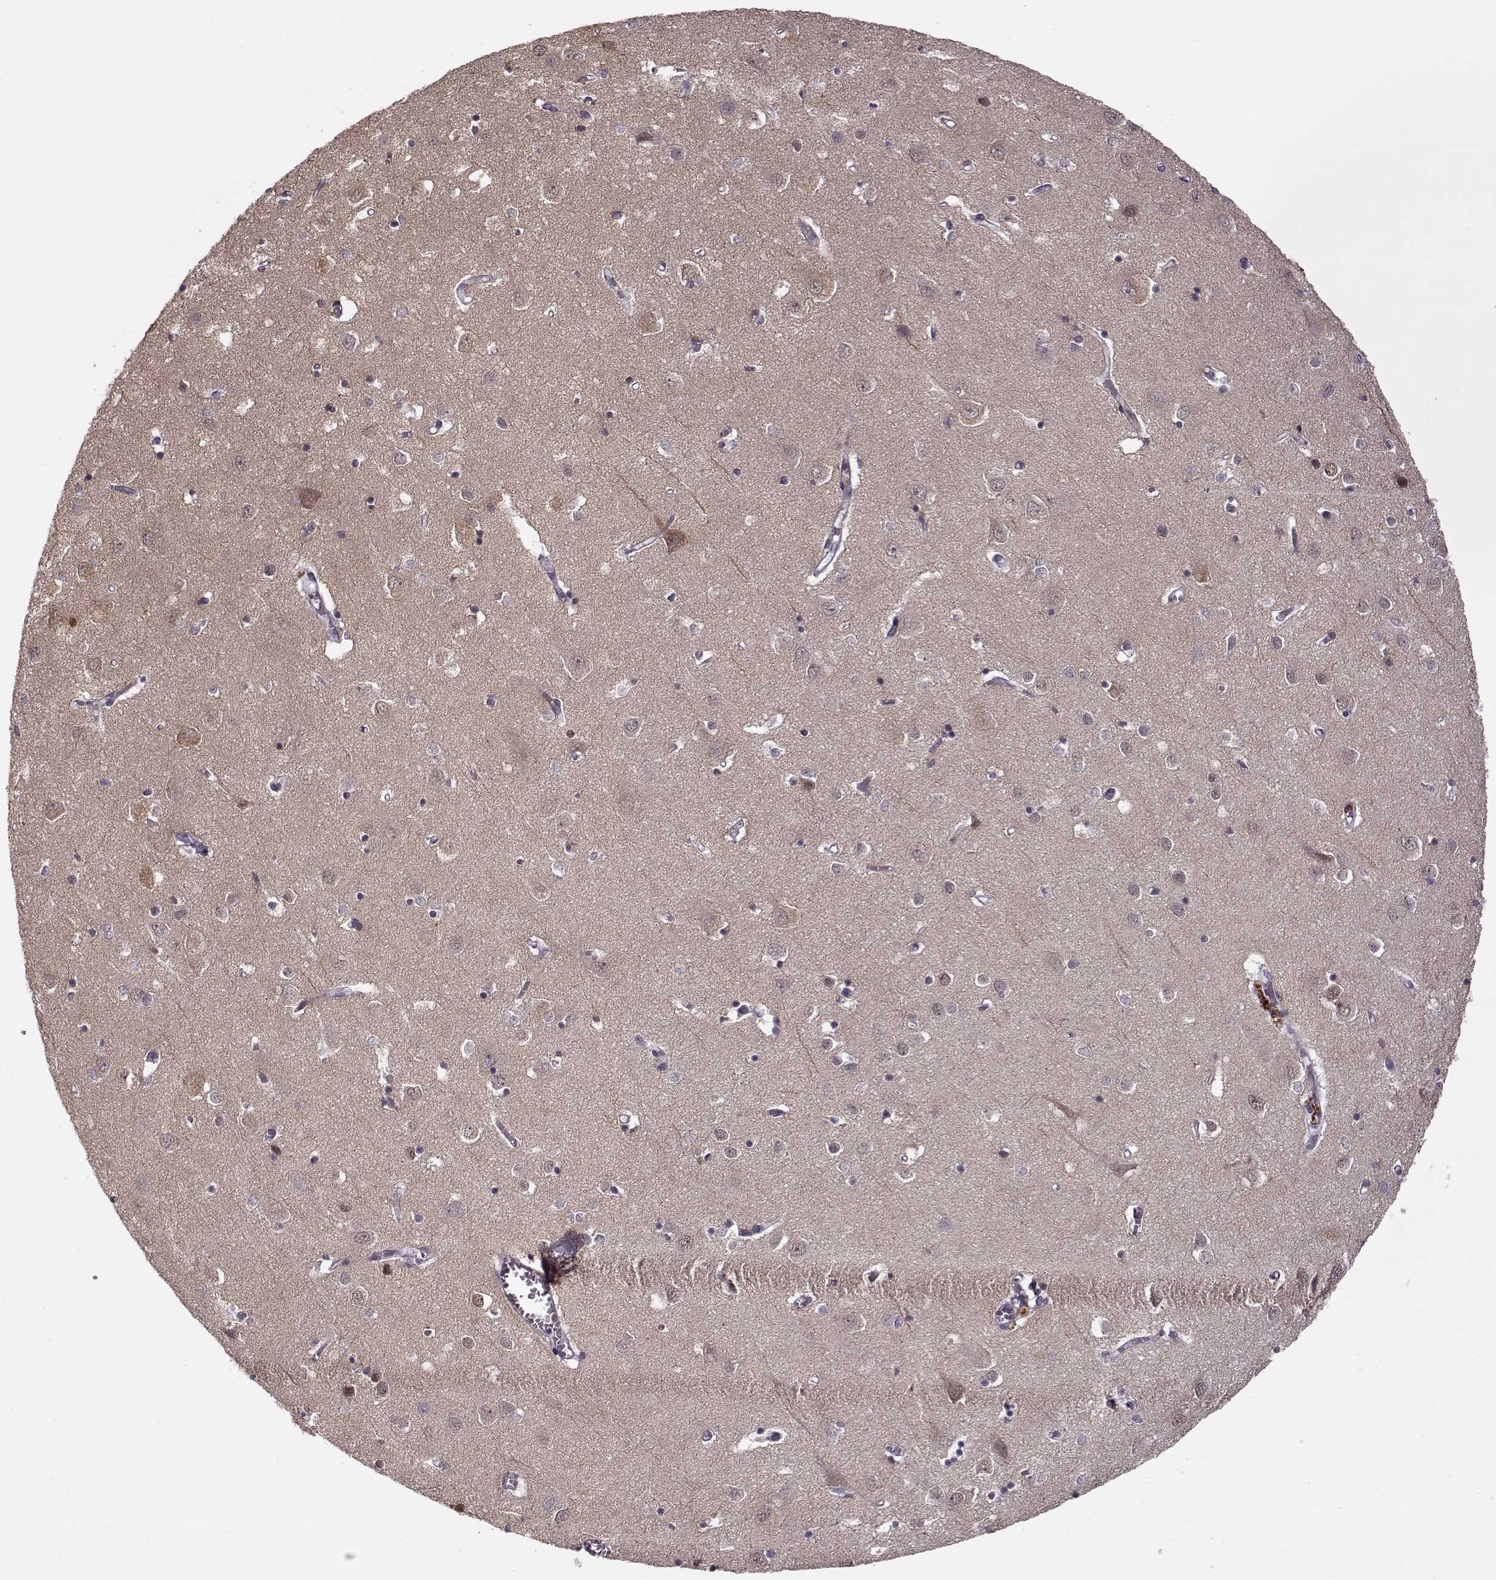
{"staining": {"intensity": "negative", "quantity": "none", "location": "none"}, "tissue": "cerebral cortex", "cell_type": "Endothelial cells", "image_type": "normal", "snomed": [{"axis": "morphology", "description": "Normal tissue, NOS"}, {"axis": "topography", "description": "Cerebral cortex"}], "caption": "Human cerebral cortex stained for a protein using immunohistochemistry demonstrates no positivity in endothelial cells.", "gene": "DENND4B", "patient": {"sex": "male", "age": 70}}